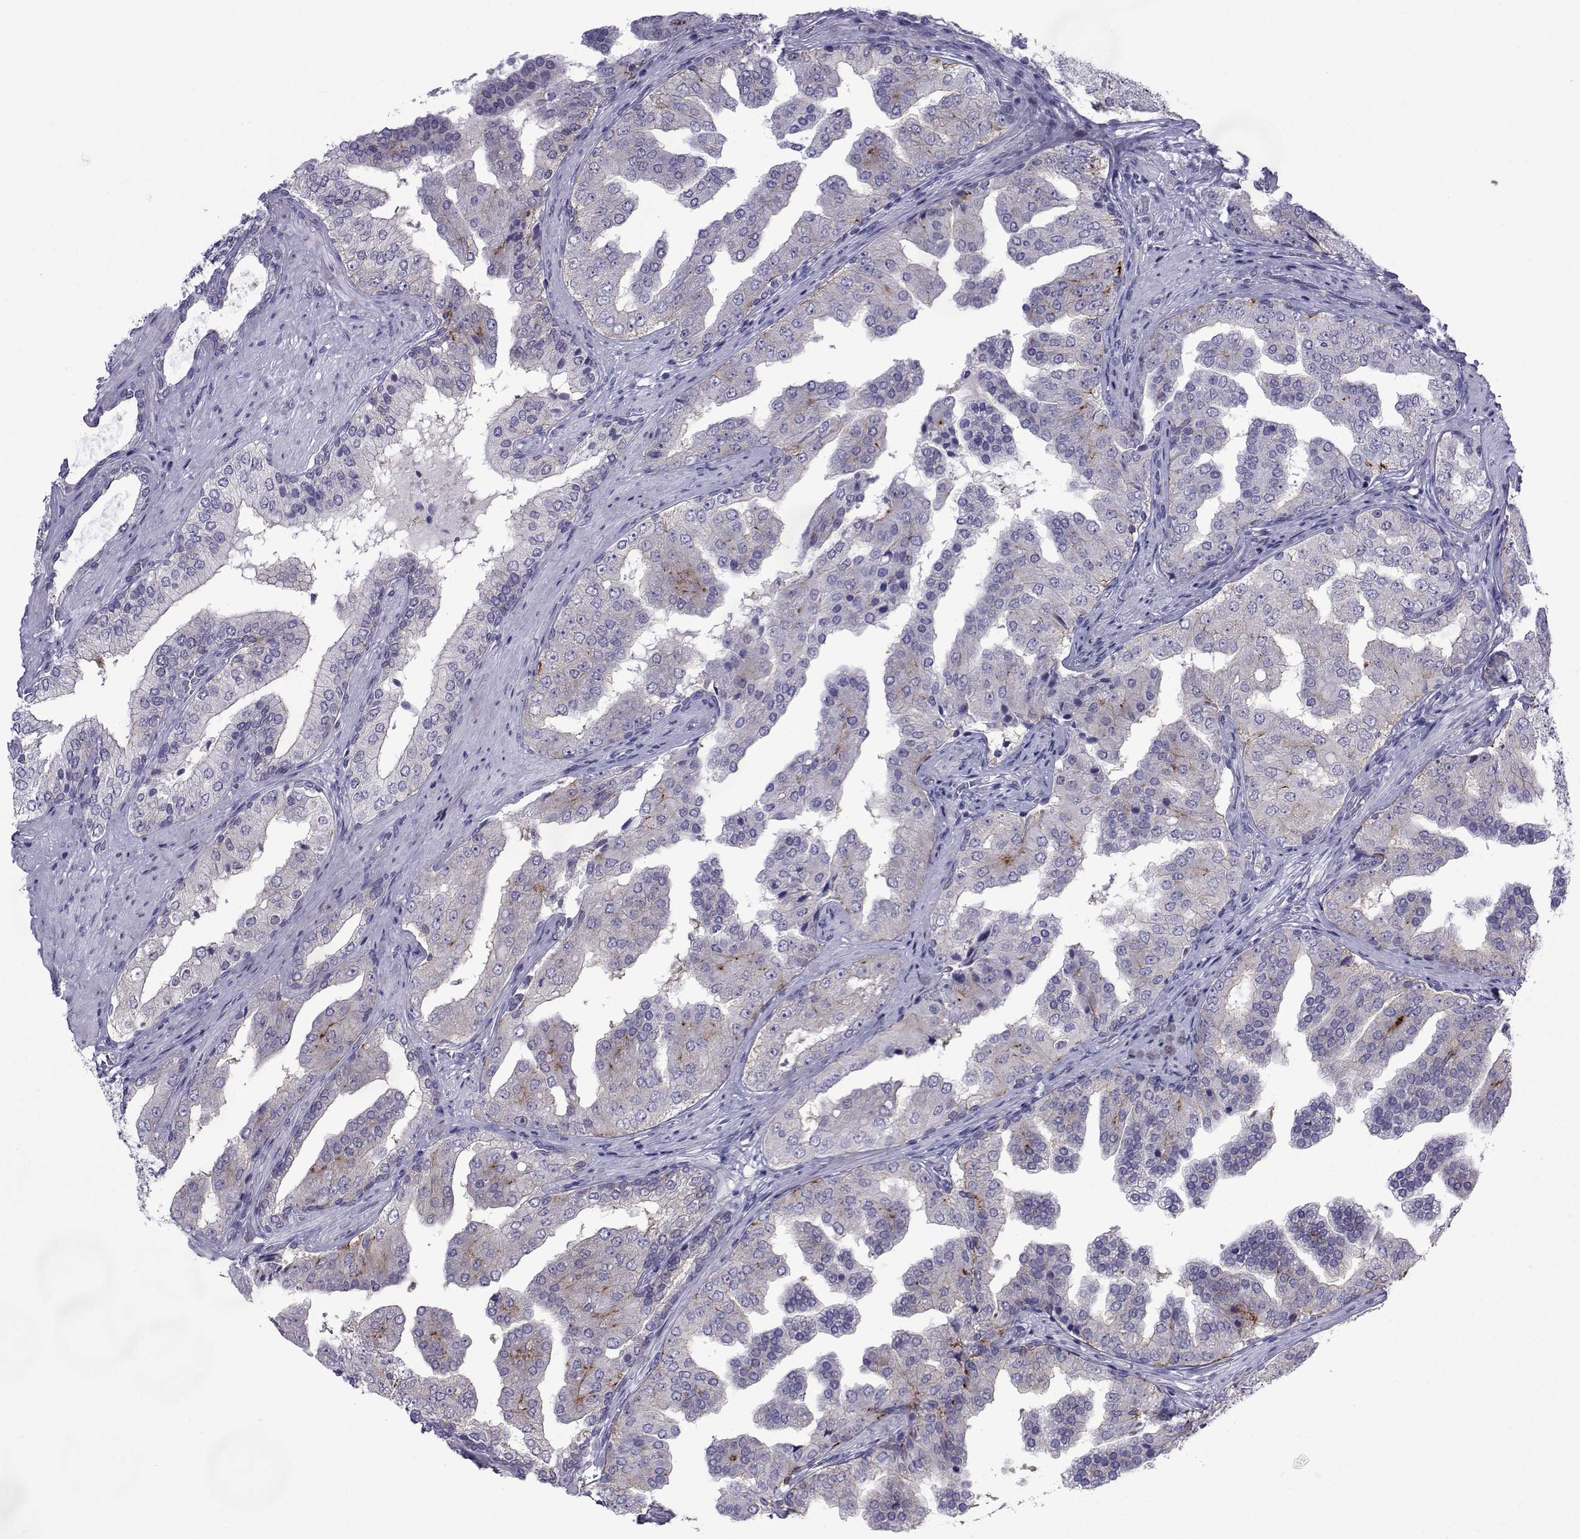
{"staining": {"intensity": "weak", "quantity": "<25%", "location": "cytoplasmic/membranous"}, "tissue": "prostate cancer", "cell_type": "Tumor cells", "image_type": "cancer", "snomed": [{"axis": "morphology", "description": "Adenocarcinoma, Low grade"}, {"axis": "topography", "description": "Prostate and seminal vesicle, NOS"}], "caption": "High magnification brightfield microscopy of prostate cancer (adenocarcinoma (low-grade)) stained with DAB (3,3'-diaminobenzidine) (brown) and counterstained with hematoxylin (blue): tumor cells show no significant positivity. (Immunohistochemistry, brightfield microscopy, high magnification).", "gene": "COL22A1", "patient": {"sex": "male", "age": 61}}